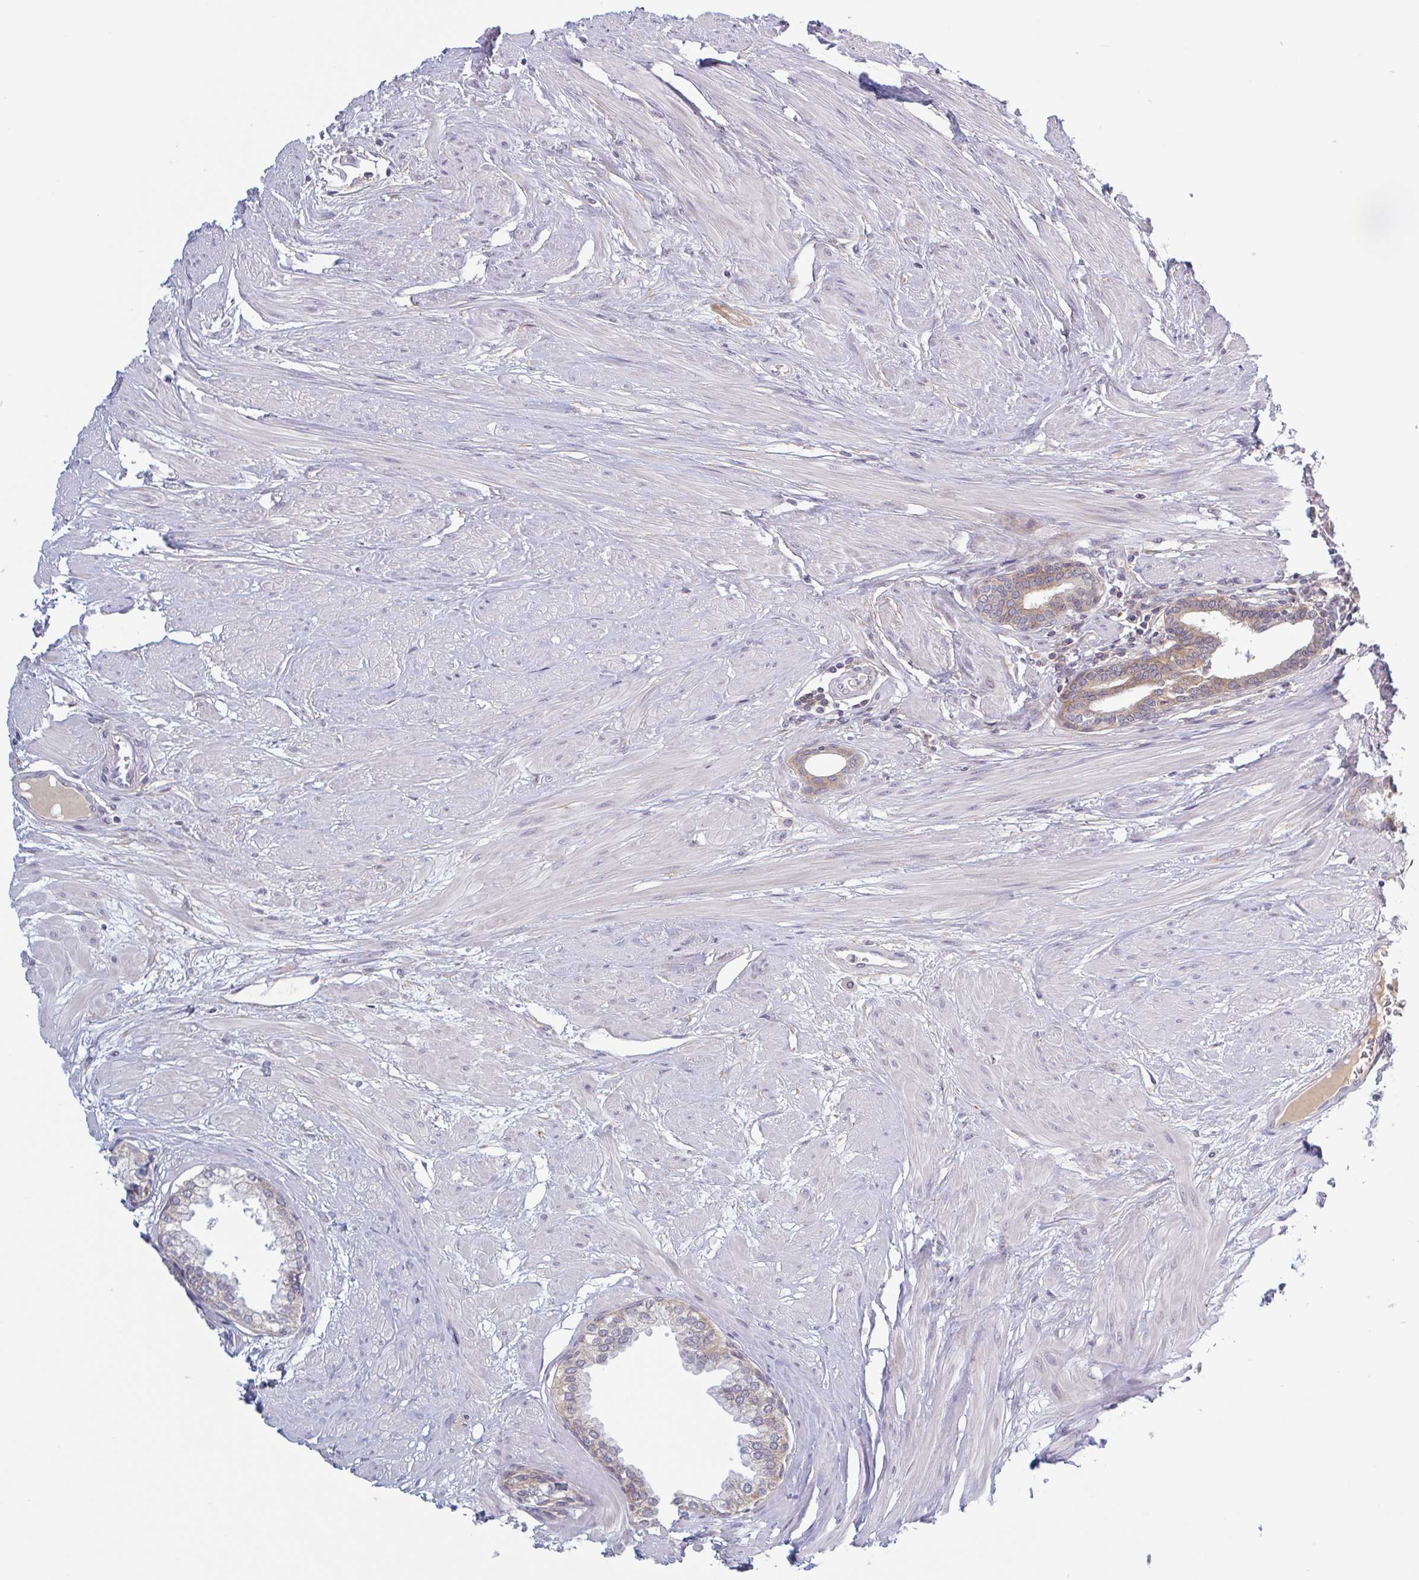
{"staining": {"intensity": "moderate", "quantity": "25%-75%", "location": "cytoplasmic/membranous"}, "tissue": "prostate", "cell_type": "Glandular cells", "image_type": "normal", "snomed": [{"axis": "morphology", "description": "Normal tissue, NOS"}, {"axis": "topography", "description": "Prostate"}, {"axis": "topography", "description": "Peripheral nerve tissue"}], "caption": "Glandular cells exhibit medium levels of moderate cytoplasmic/membranous staining in about 25%-75% of cells in unremarkable human prostate. The staining was performed using DAB (3,3'-diaminobenzidine), with brown indicating positive protein expression. Nuclei are stained blue with hematoxylin.", "gene": "SURF1", "patient": {"sex": "male", "age": 55}}